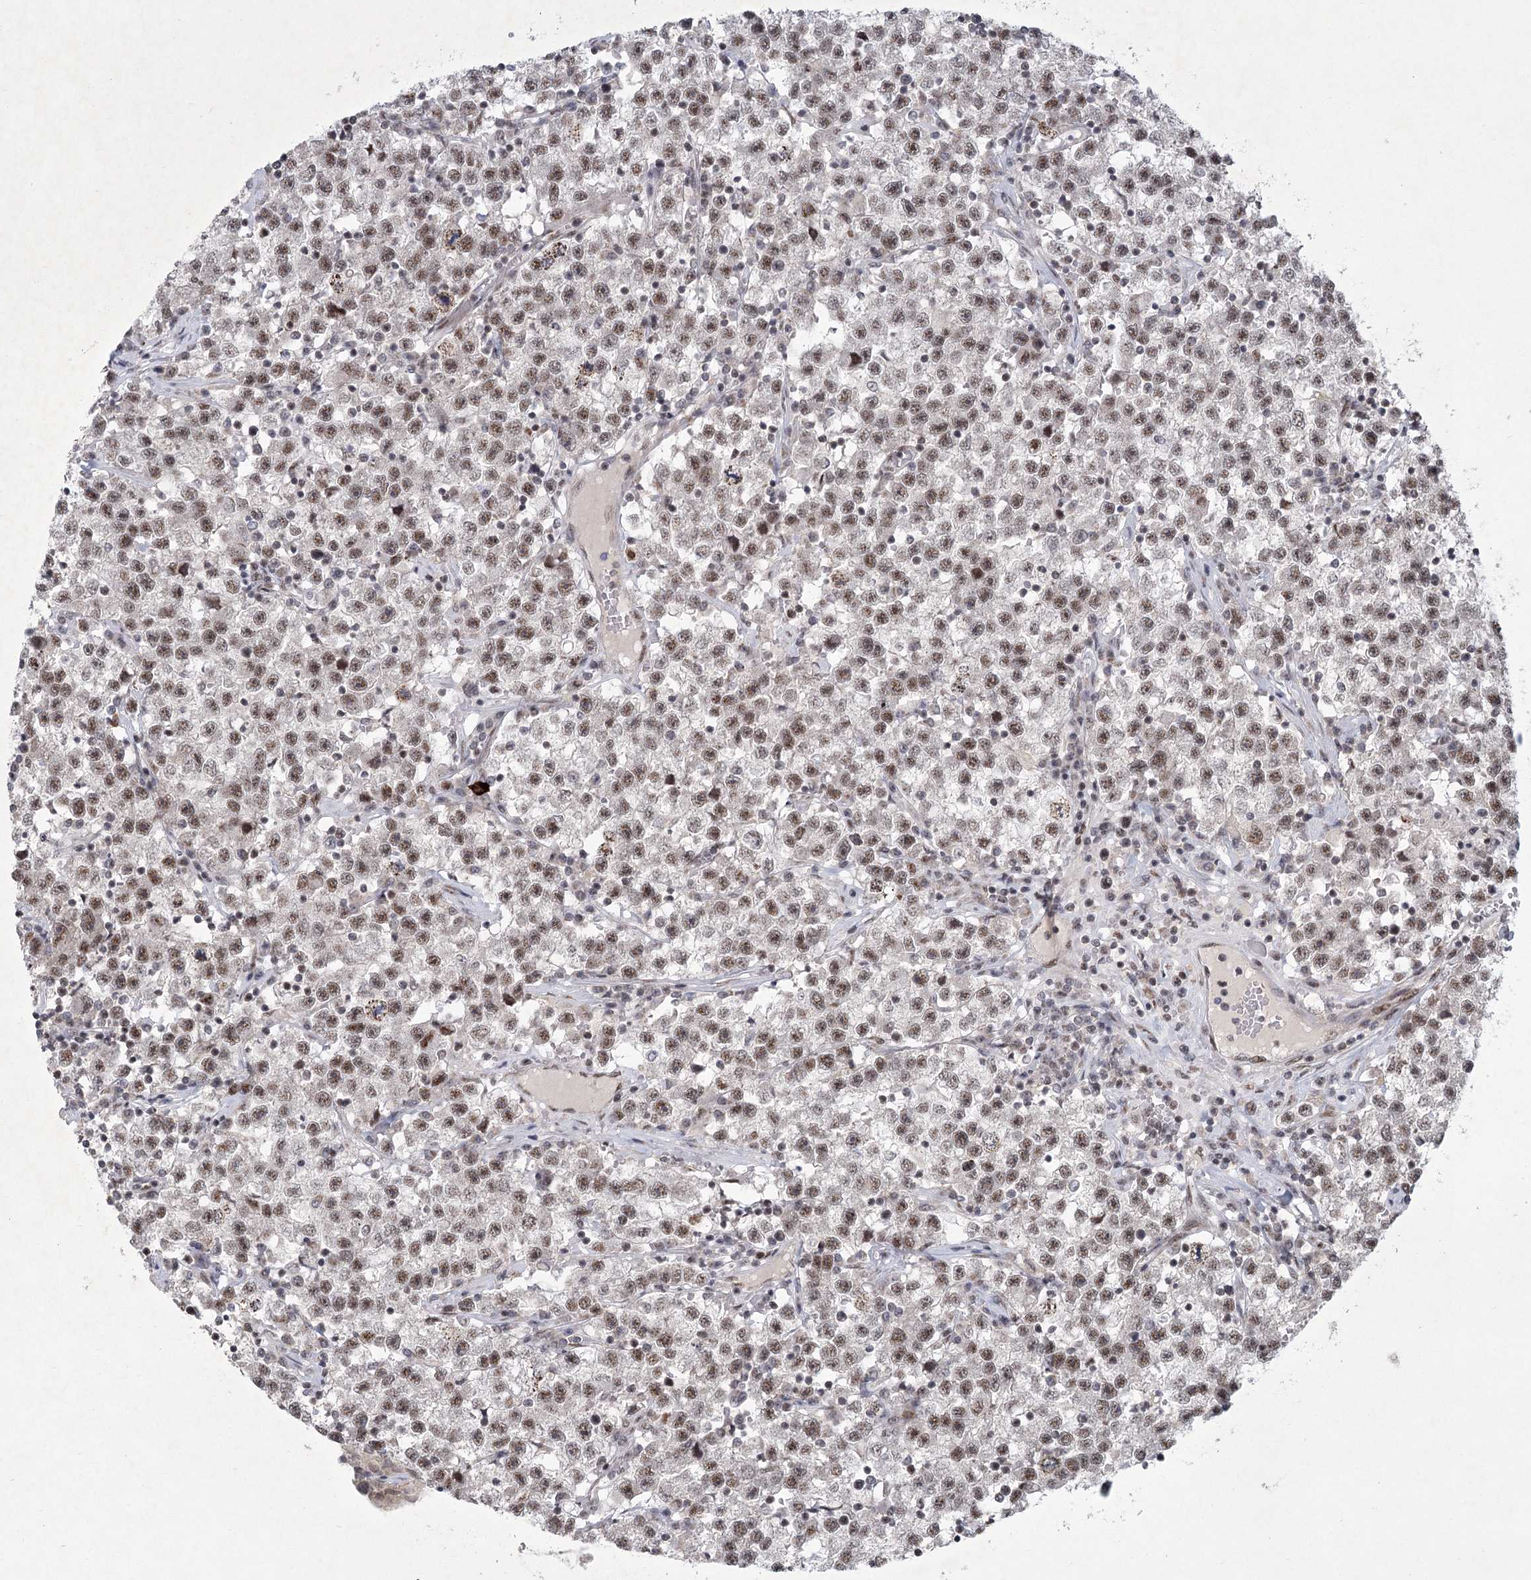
{"staining": {"intensity": "moderate", "quantity": ">75%", "location": "nuclear"}, "tissue": "testis cancer", "cell_type": "Tumor cells", "image_type": "cancer", "snomed": [{"axis": "morphology", "description": "Seminoma, NOS"}, {"axis": "topography", "description": "Testis"}], "caption": "DAB (3,3'-diaminobenzidine) immunohistochemical staining of testis cancer (seminoma) demonstrates moderate nuclear protein positivity in about >75% of tumor cells.", "gene": "CIB4", "patient": {"sex": "male", "age": 22}}